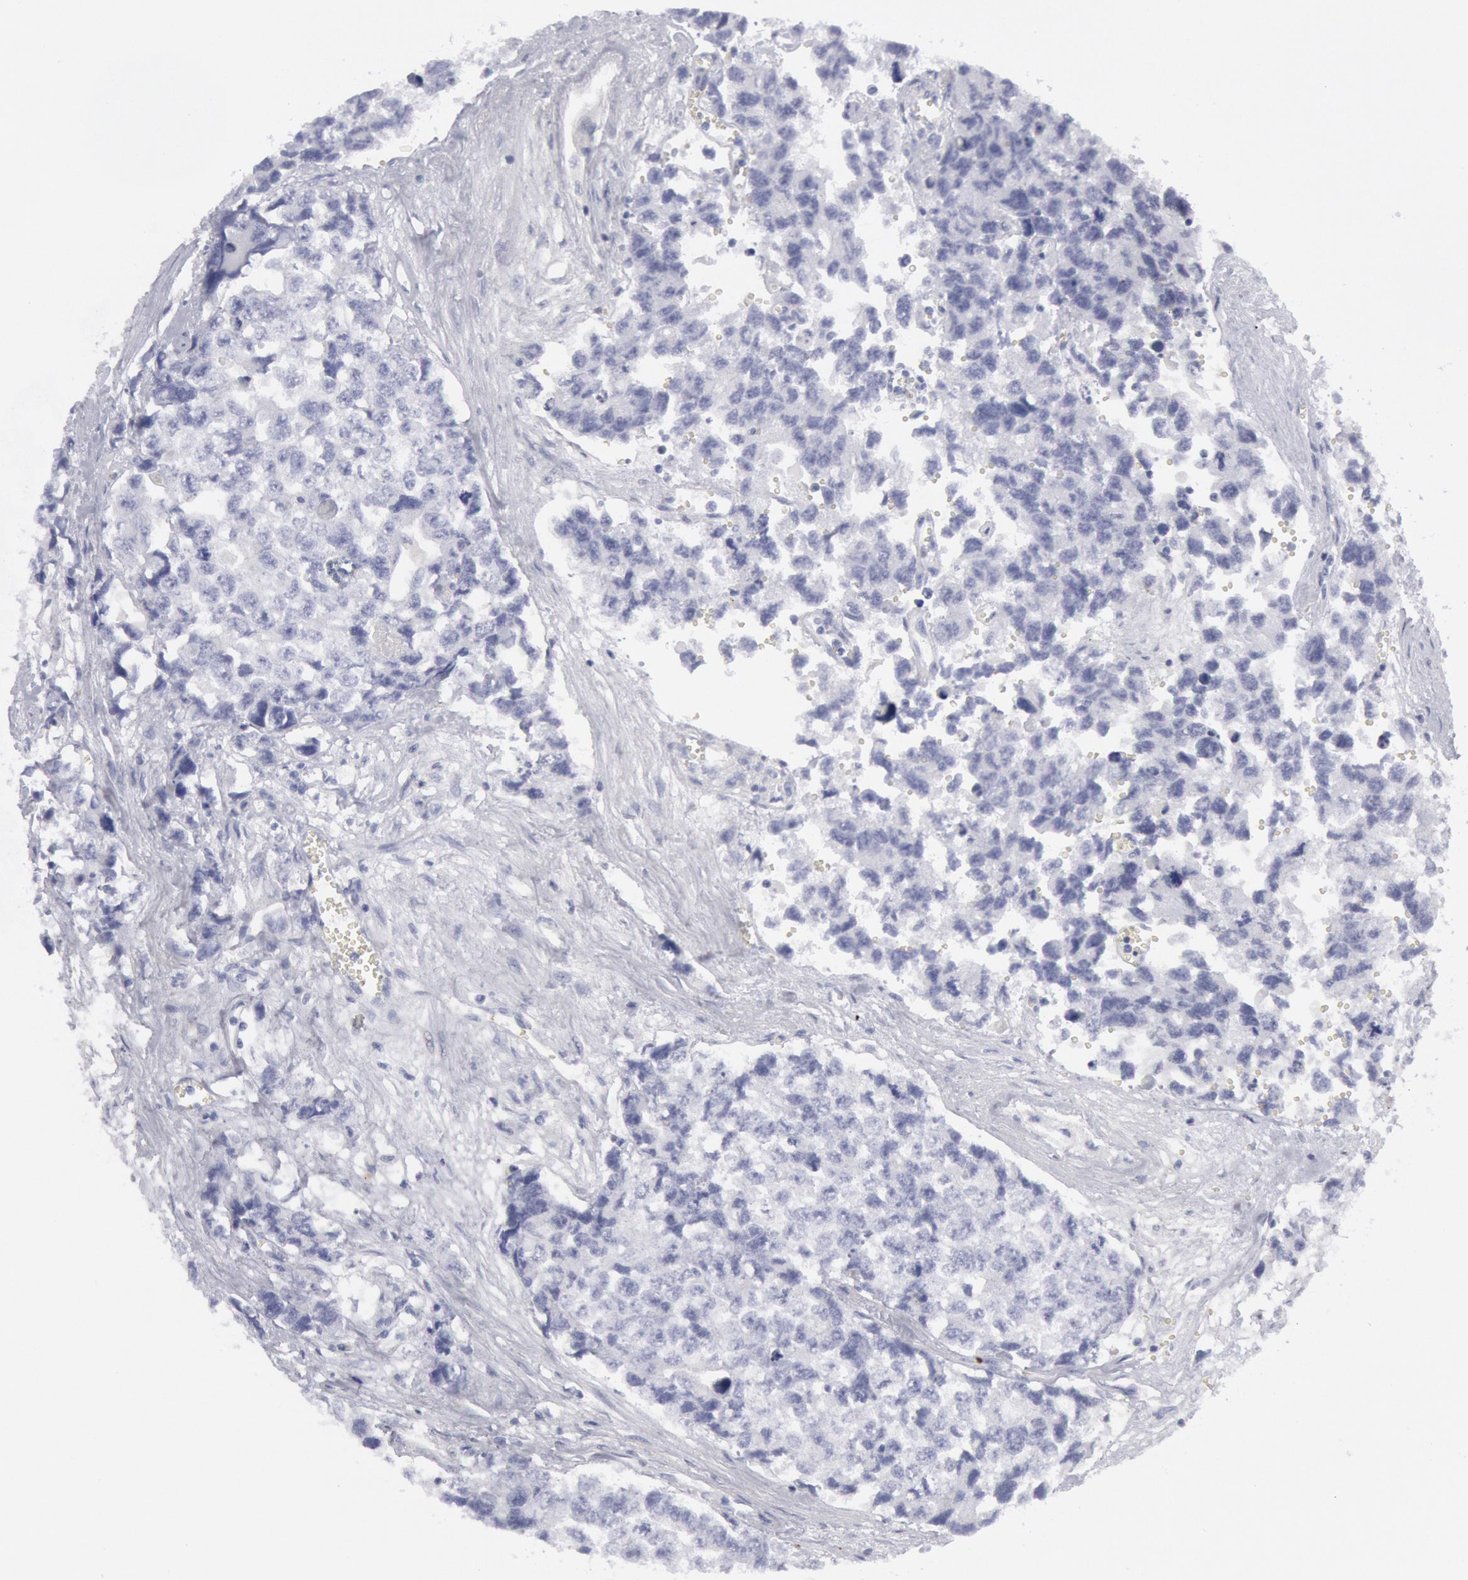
{"staining": {"intensity": "negative", "quantity": "none", "location": "none"}, "tissue": "testis cancer", "cell_type": "Tumor cells", "image_type": "cancer", "snomed": [{"axis": "morphology", "description": "Carcinoma, Embryonal, NOS"}, {"axis": "topography", "description": "Testis"}], "caption": "Tumor cells are negative for protein expression in human testis cancer (embryonal carcinoma). (Stains: DAB (3,3'-diaminobenzidine) immunohistochemistry with hematoxylin counter stain, Microscopy: brightfield microscopy at high magnification).", "gene": "FHL1", "patient": {"sex": "male", "age": 31}}